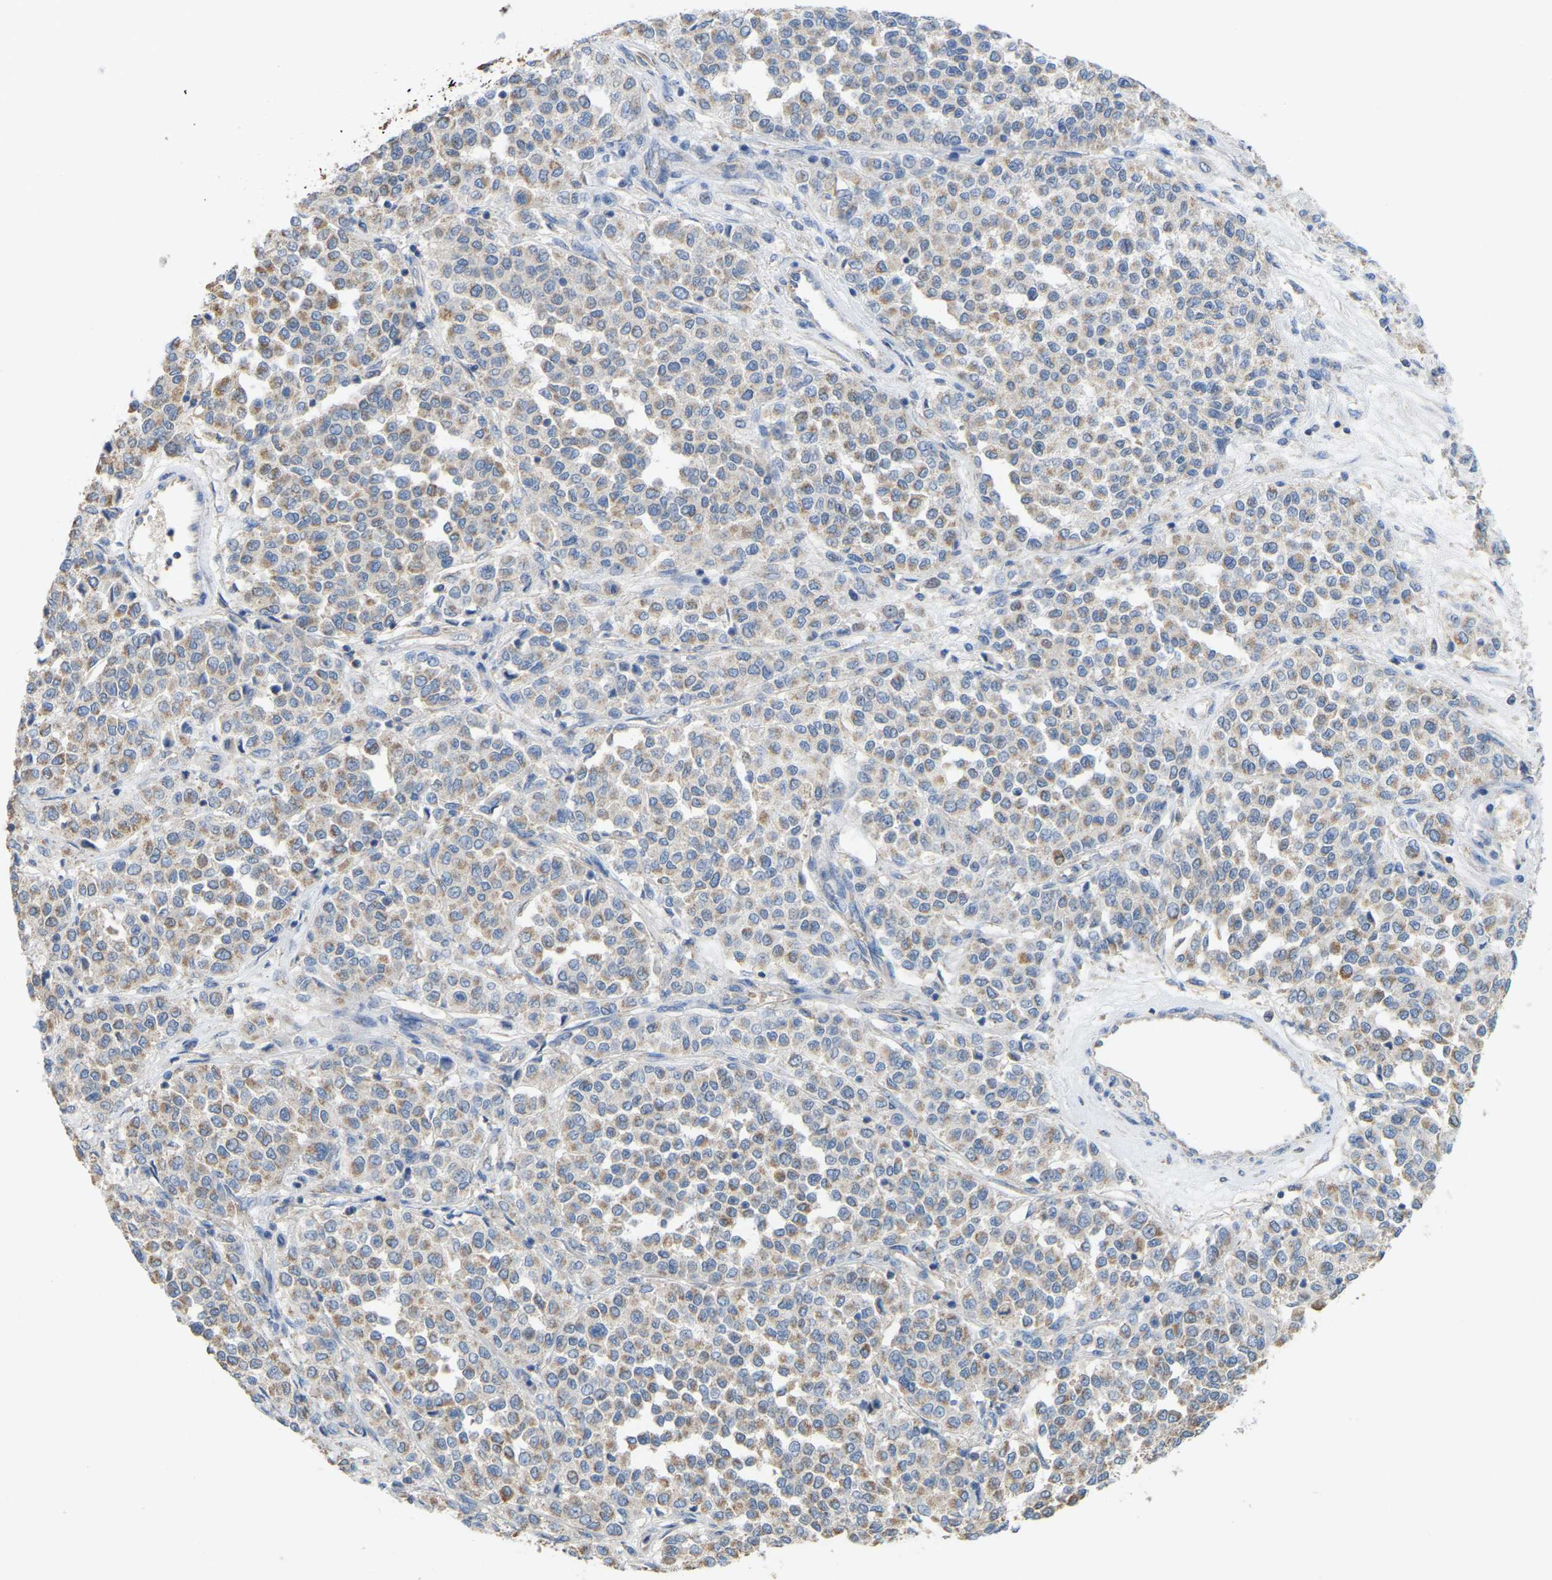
{"staining": {"intensity": "weak", "quantity": ">75%", "location": "cytoplasmic/membranous"}, "tissue": "melanoma", "cell_type": "Tumor cells", "image_type": "cancer", "snomed": [{"axis": "morphology", "description": "Malignant melanoma, Metastatic site"}, {"axis": "topography", "description": "Pancreas"}], "caption": "Human melanoma stained with a brown dye shows weak cytoplasmic/membranous positive staining in about >75% of tumor cells.", "gene": "SERPINB5", "patient": {"sex": "female", "age": 30}}